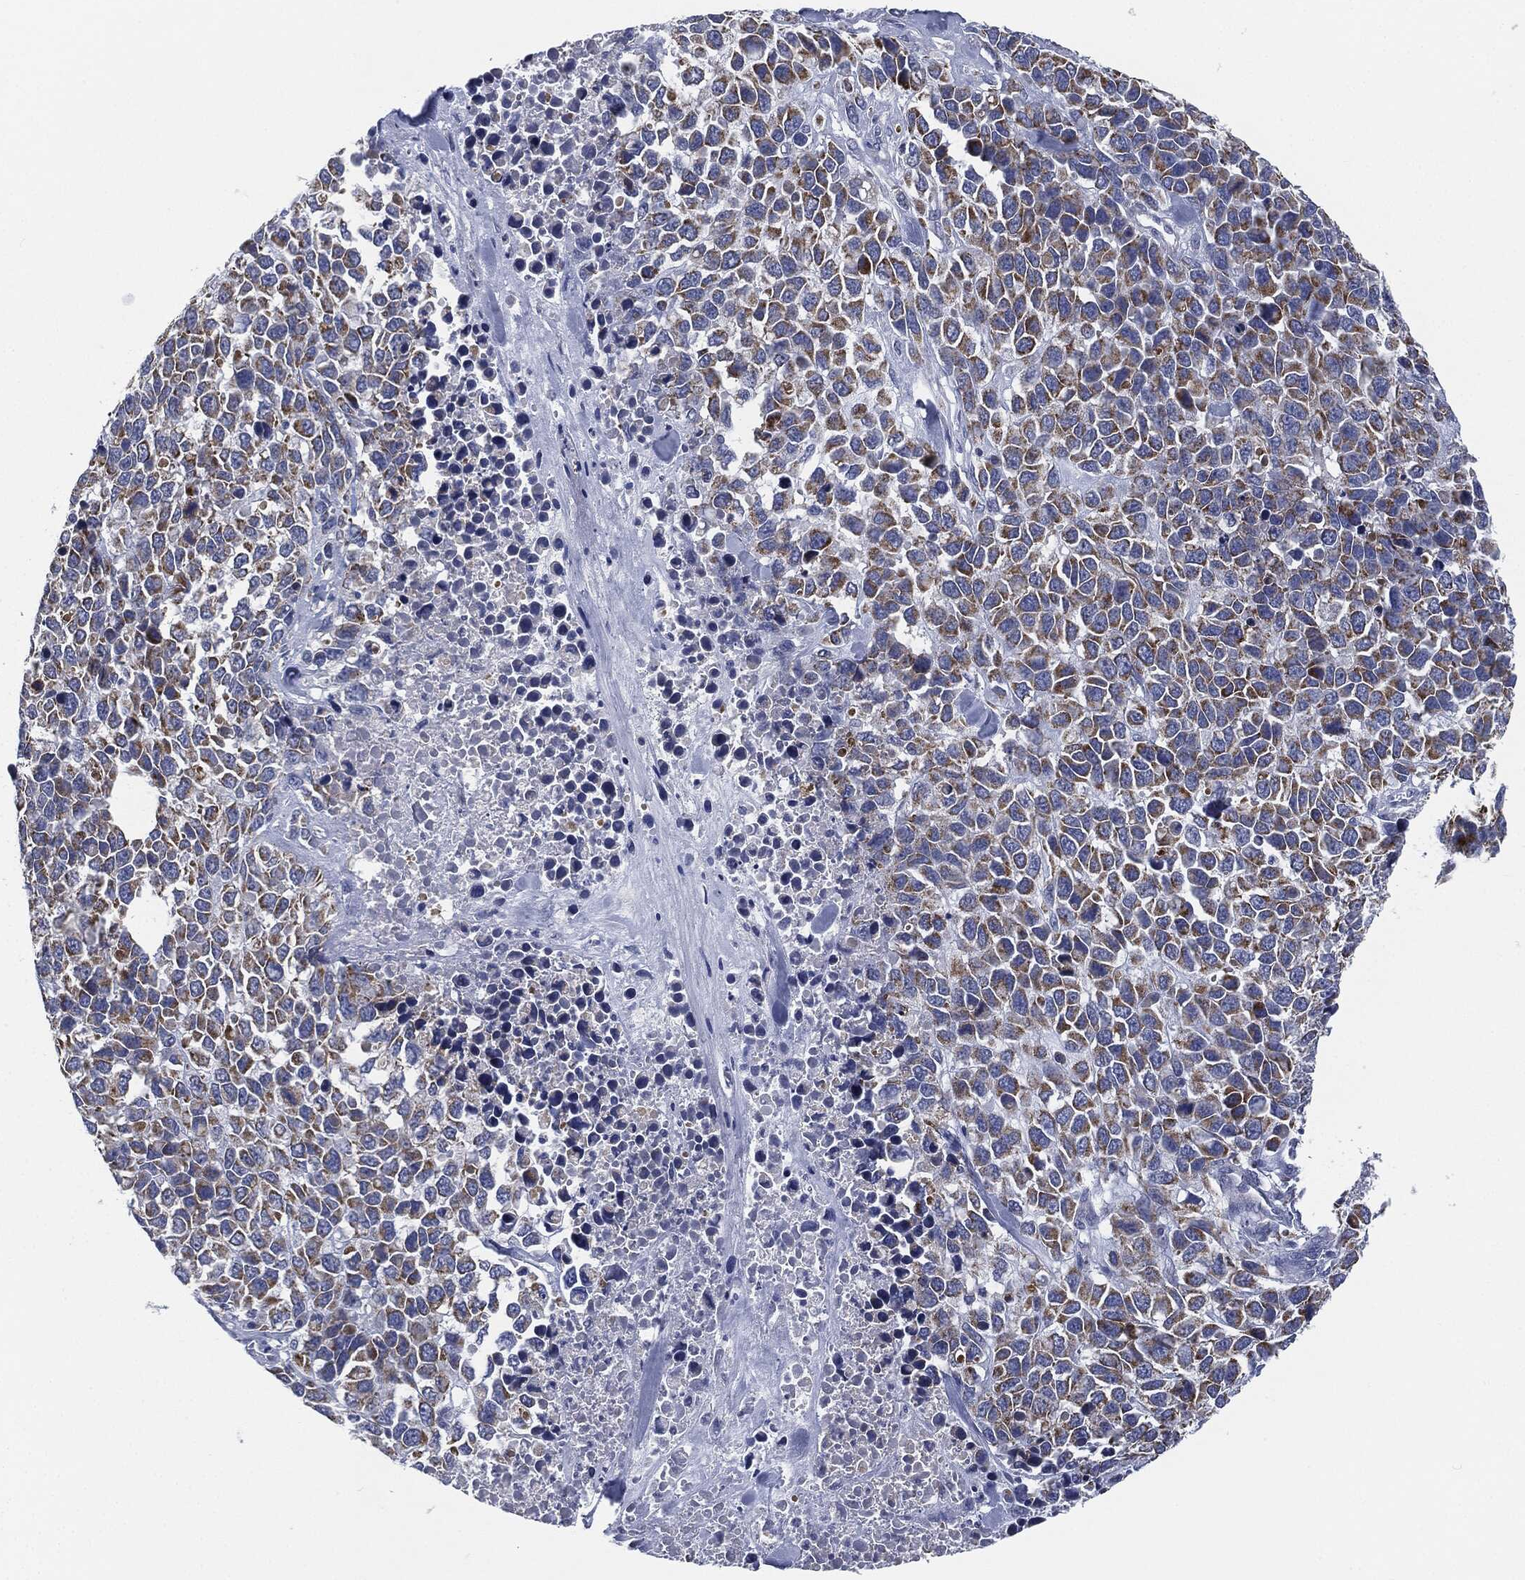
{"staining": {"intensity": "moderate", "quantity": "25%-75%", "location": "cytoplasmic/membranous"}, "tissue": "melanoma", "cell_type": "Tumor cells", "image_type": "cancer", "snomed": [{"axis": "morphology", "description": "Malignant melanoma, Metastatic site"}, {"axis": "topography", "description": "Skin"}], "caption": "DAB (3,3'-diaminobenzidine) immunohistochemical staining of malignant melanoma (metastatic site) demonstrates moderate cytoplasmic/membranous protein staining in about 25%-75% of tumor cells.", "gene": "SIGLEC9", "patient": {"sex": "male", "age": 84}}